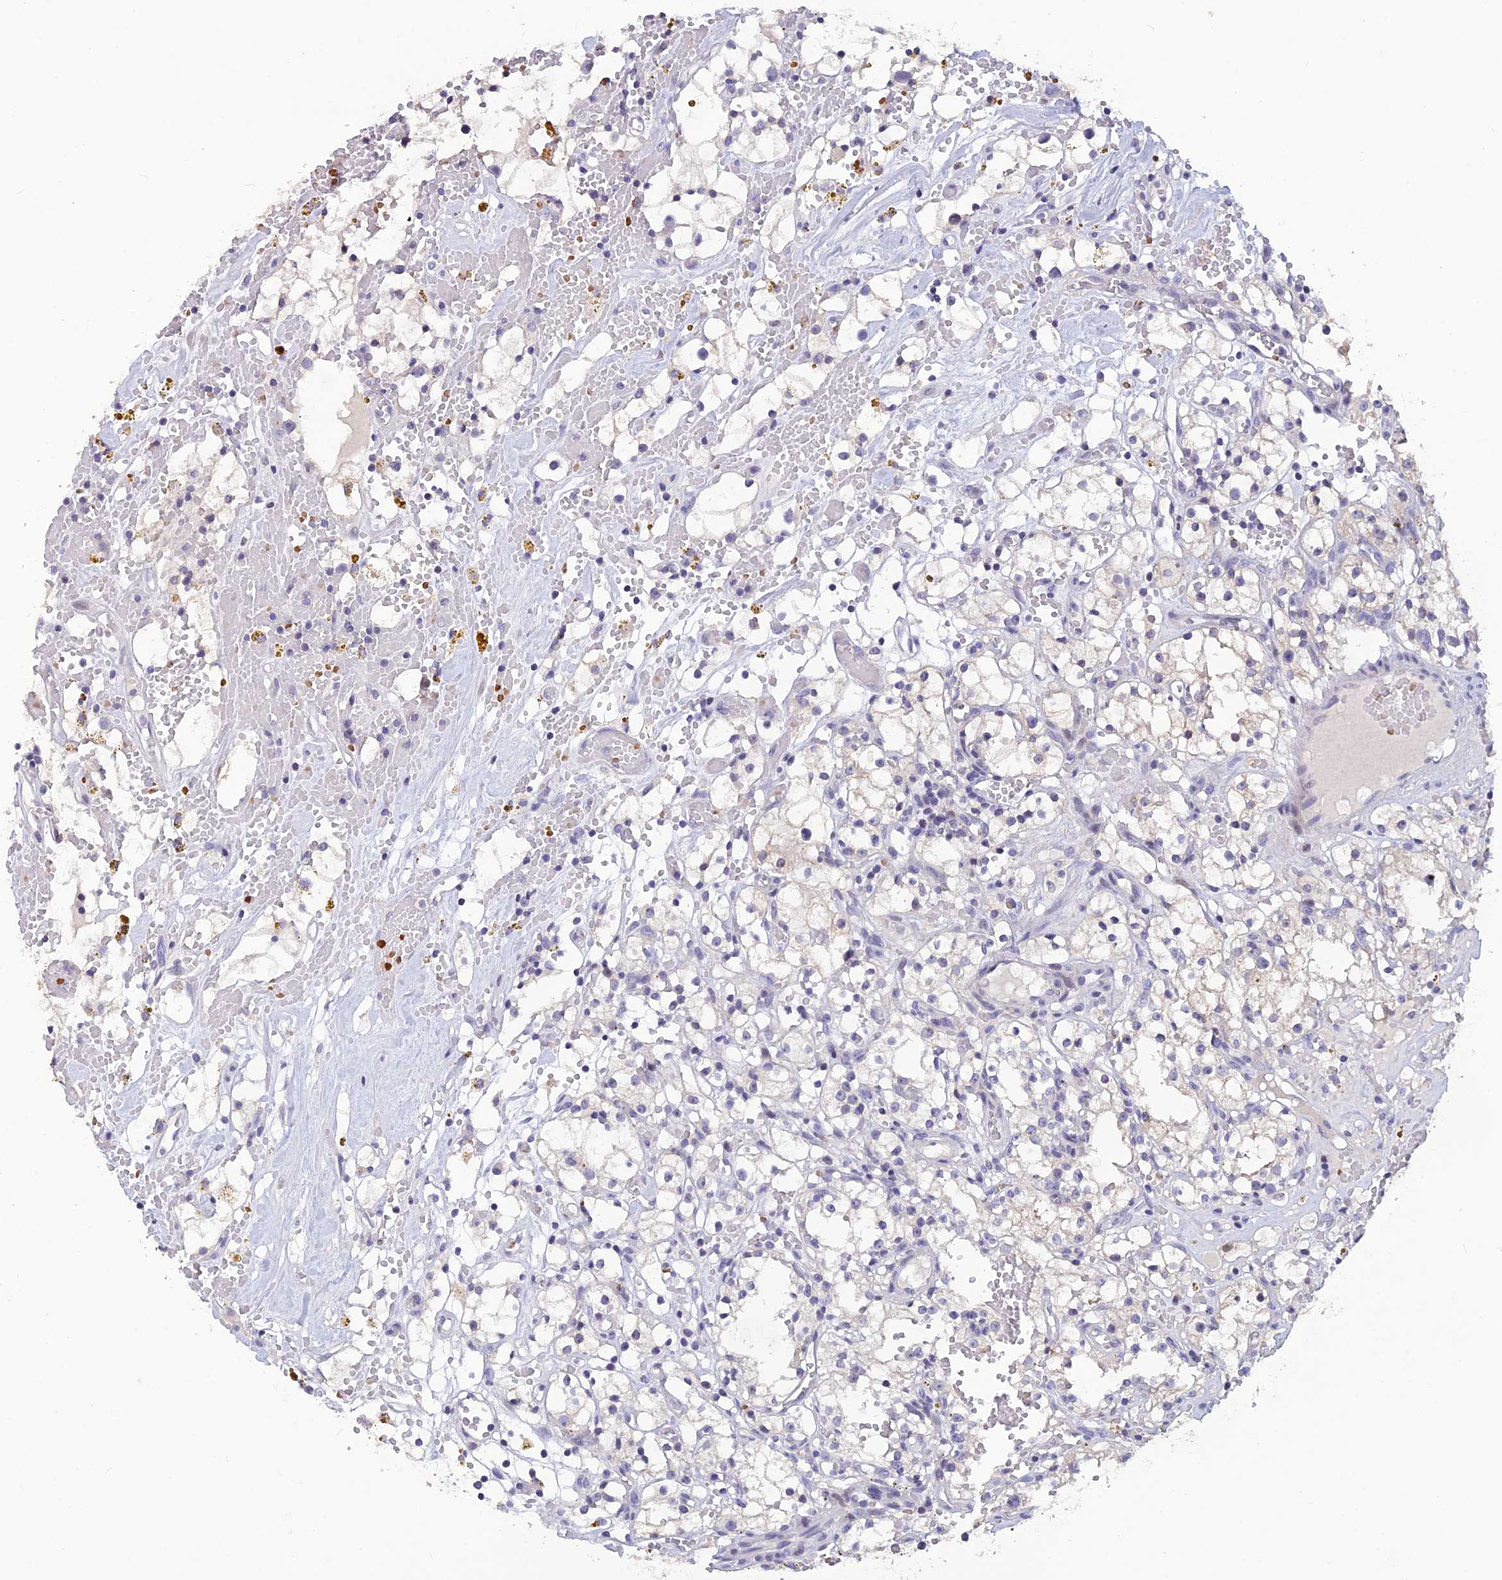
{"staining": {"intensity": "negative", "quantity": "none", "location": "none"}, "tissue": "renal cancer", "cell_type": "Tumor cells", "image_type": "cancer", "snomed": [{"axis": "morphology", "description": "Adenocarcinoma, NOS"}, {"axis": "topography", "description": "Kidney"}], "caption": "Tumor cells show no significant positivity in renal cancer.", "gene": "TMEM134", "patient": {"sex": "male", "age": 56}}